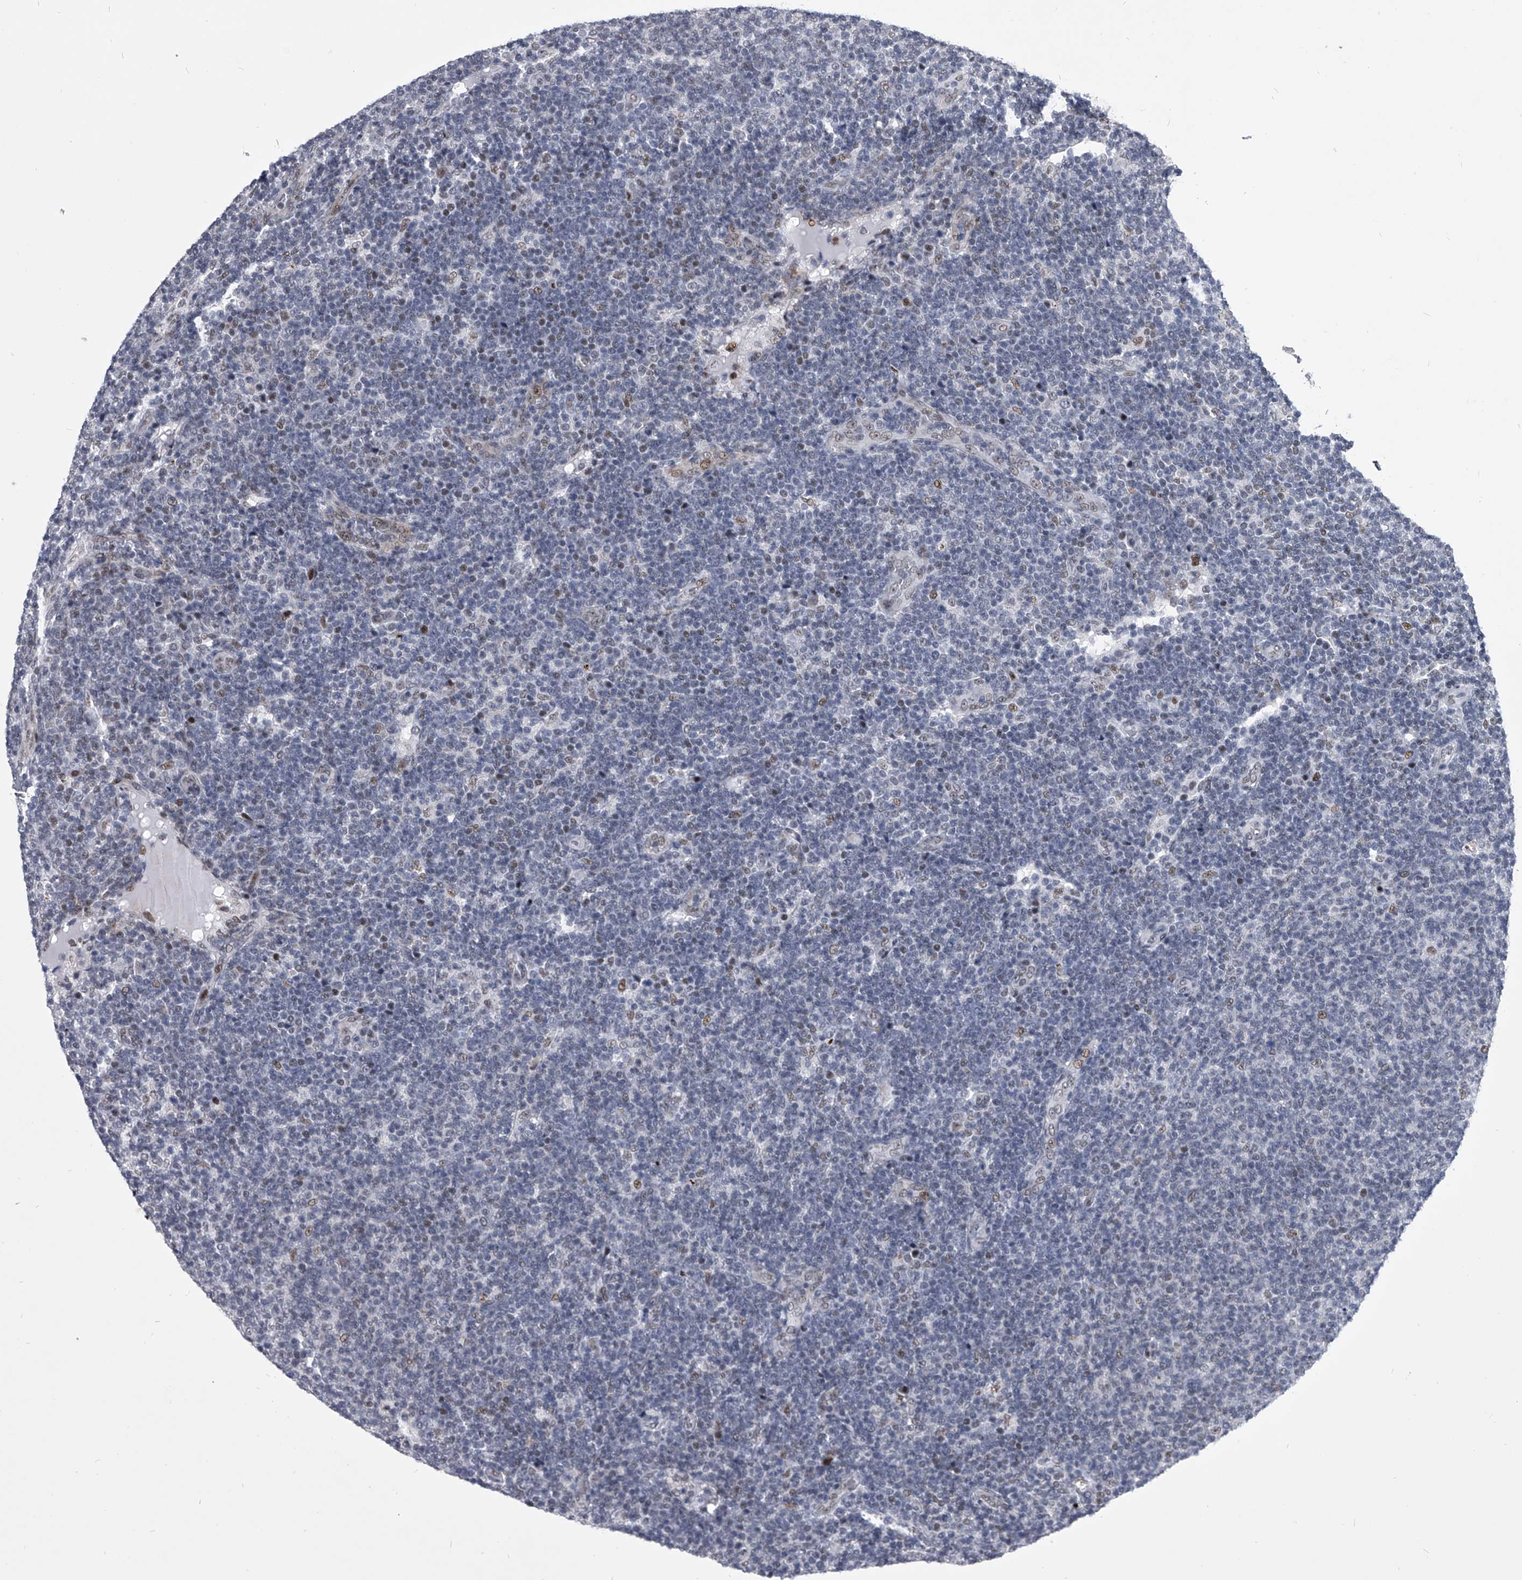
{"staining": {"intensity": "negative", "quantity": "none", "location": "none"}, "tissue": "lymphoma", "cell_type": "Tumor cells", "image_type": "cancer", "snomed": [{"axis": "morphology", "description": "Malignant lymphoma, non-Hodgkin's type, Low grade"}, {"axis": "topography", "description": "Lymph node"}], "caption": "High power microscopy histopathology image of an immunohistochemistry (IHC) photomicrograph of lymphoma, revealing no significant staining in tumor cells.", "gene": "CMTR1", "patient": {"sex": "male", "age": 66}}